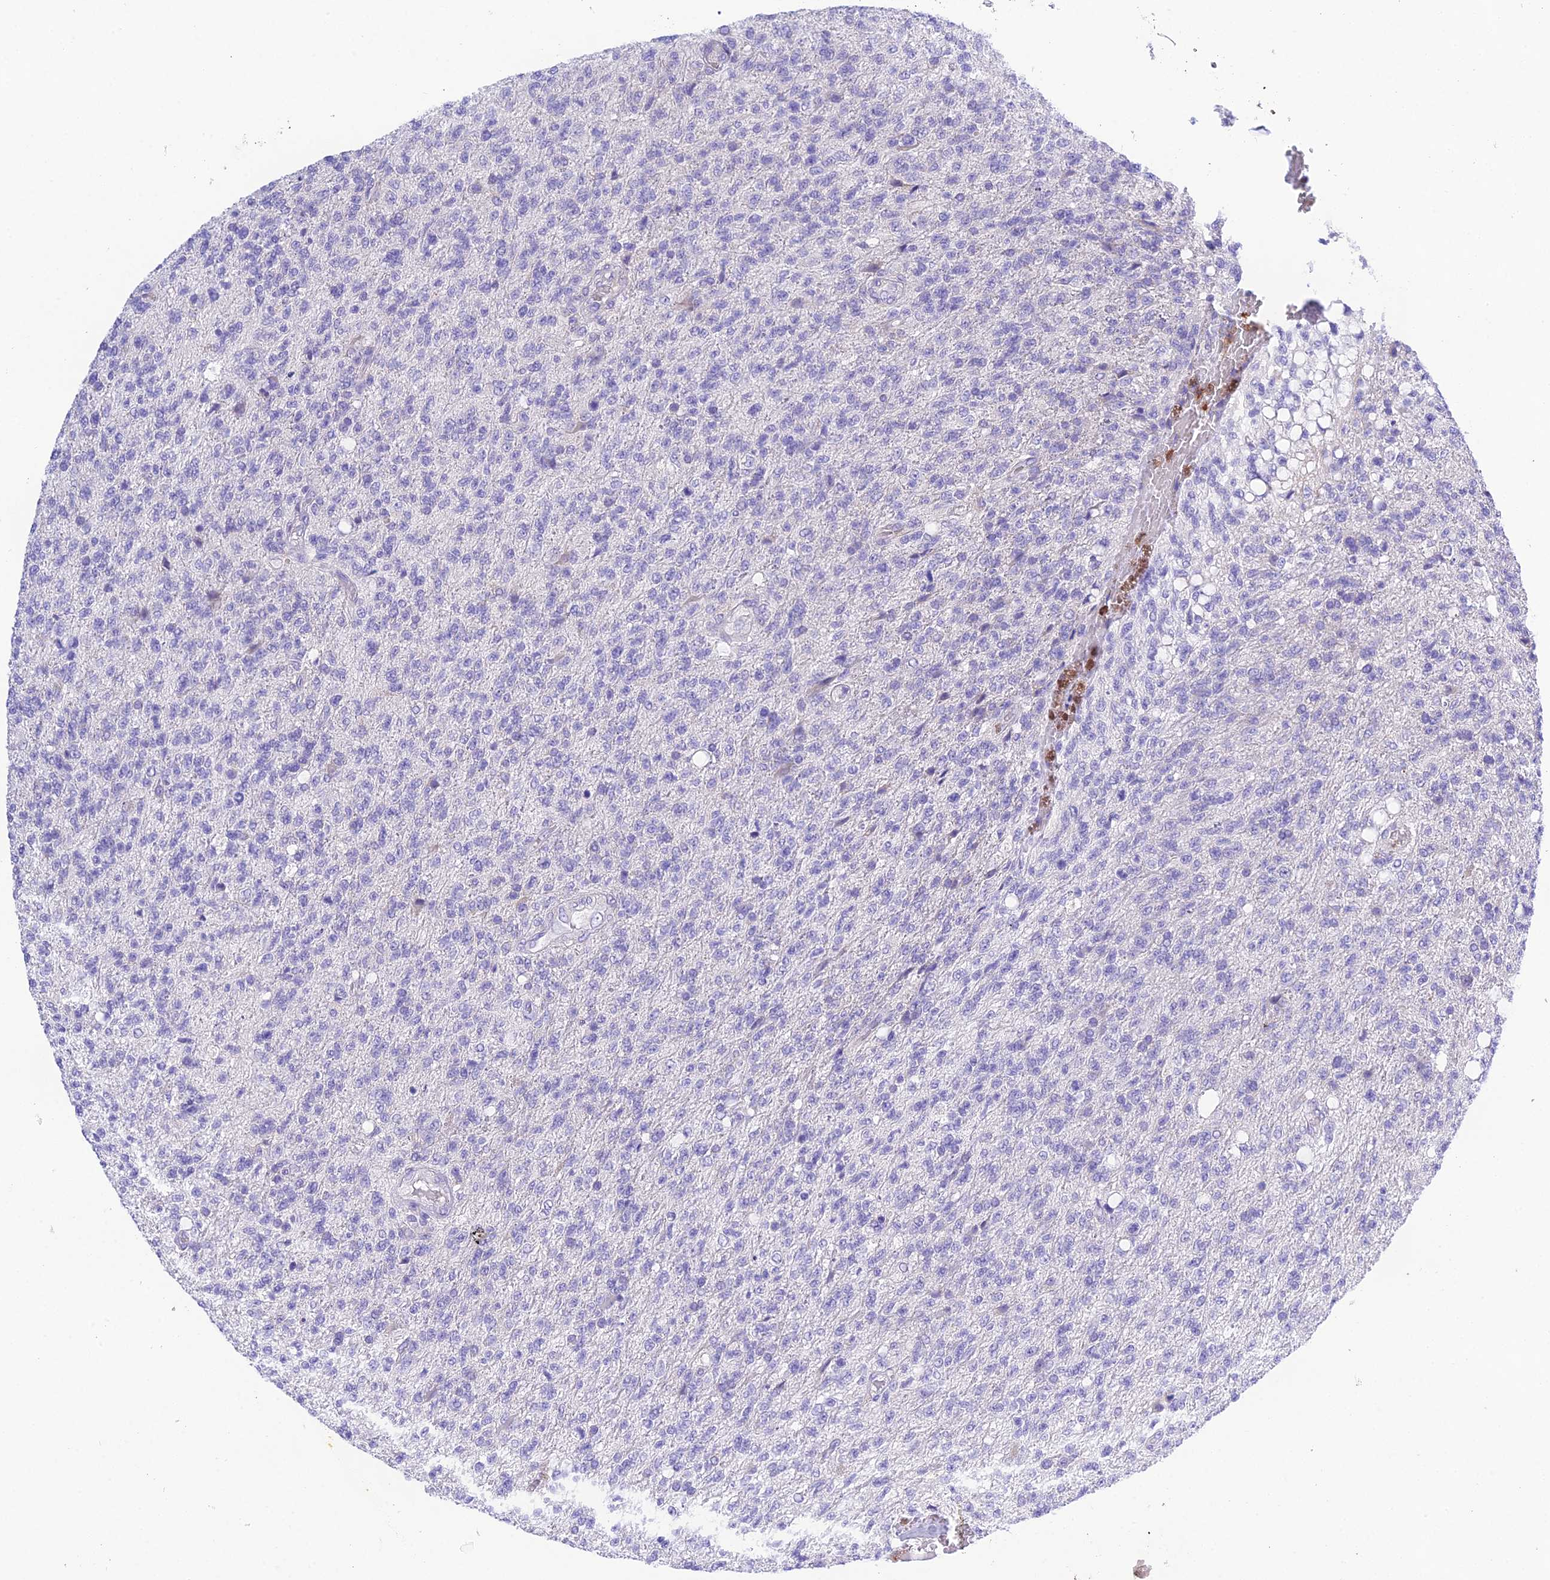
{"staining": {"intensity": "negative", "quantity": "none", "location": "none"}, "tissue": "glioma", "cell_type": "Tumor cells", "image_type": "cancer", "snomed": [{"axis": "morphology", "description": "Glioma, malignant, High grade"}, {"axis": "topography", "description": "Brain"}], "caption": "Glioma was stained to show a protein in brown. There is no significant expression in tumor cells.", "gene": "KIAA0408", "patient": {"sex": "male", "age": 56}}